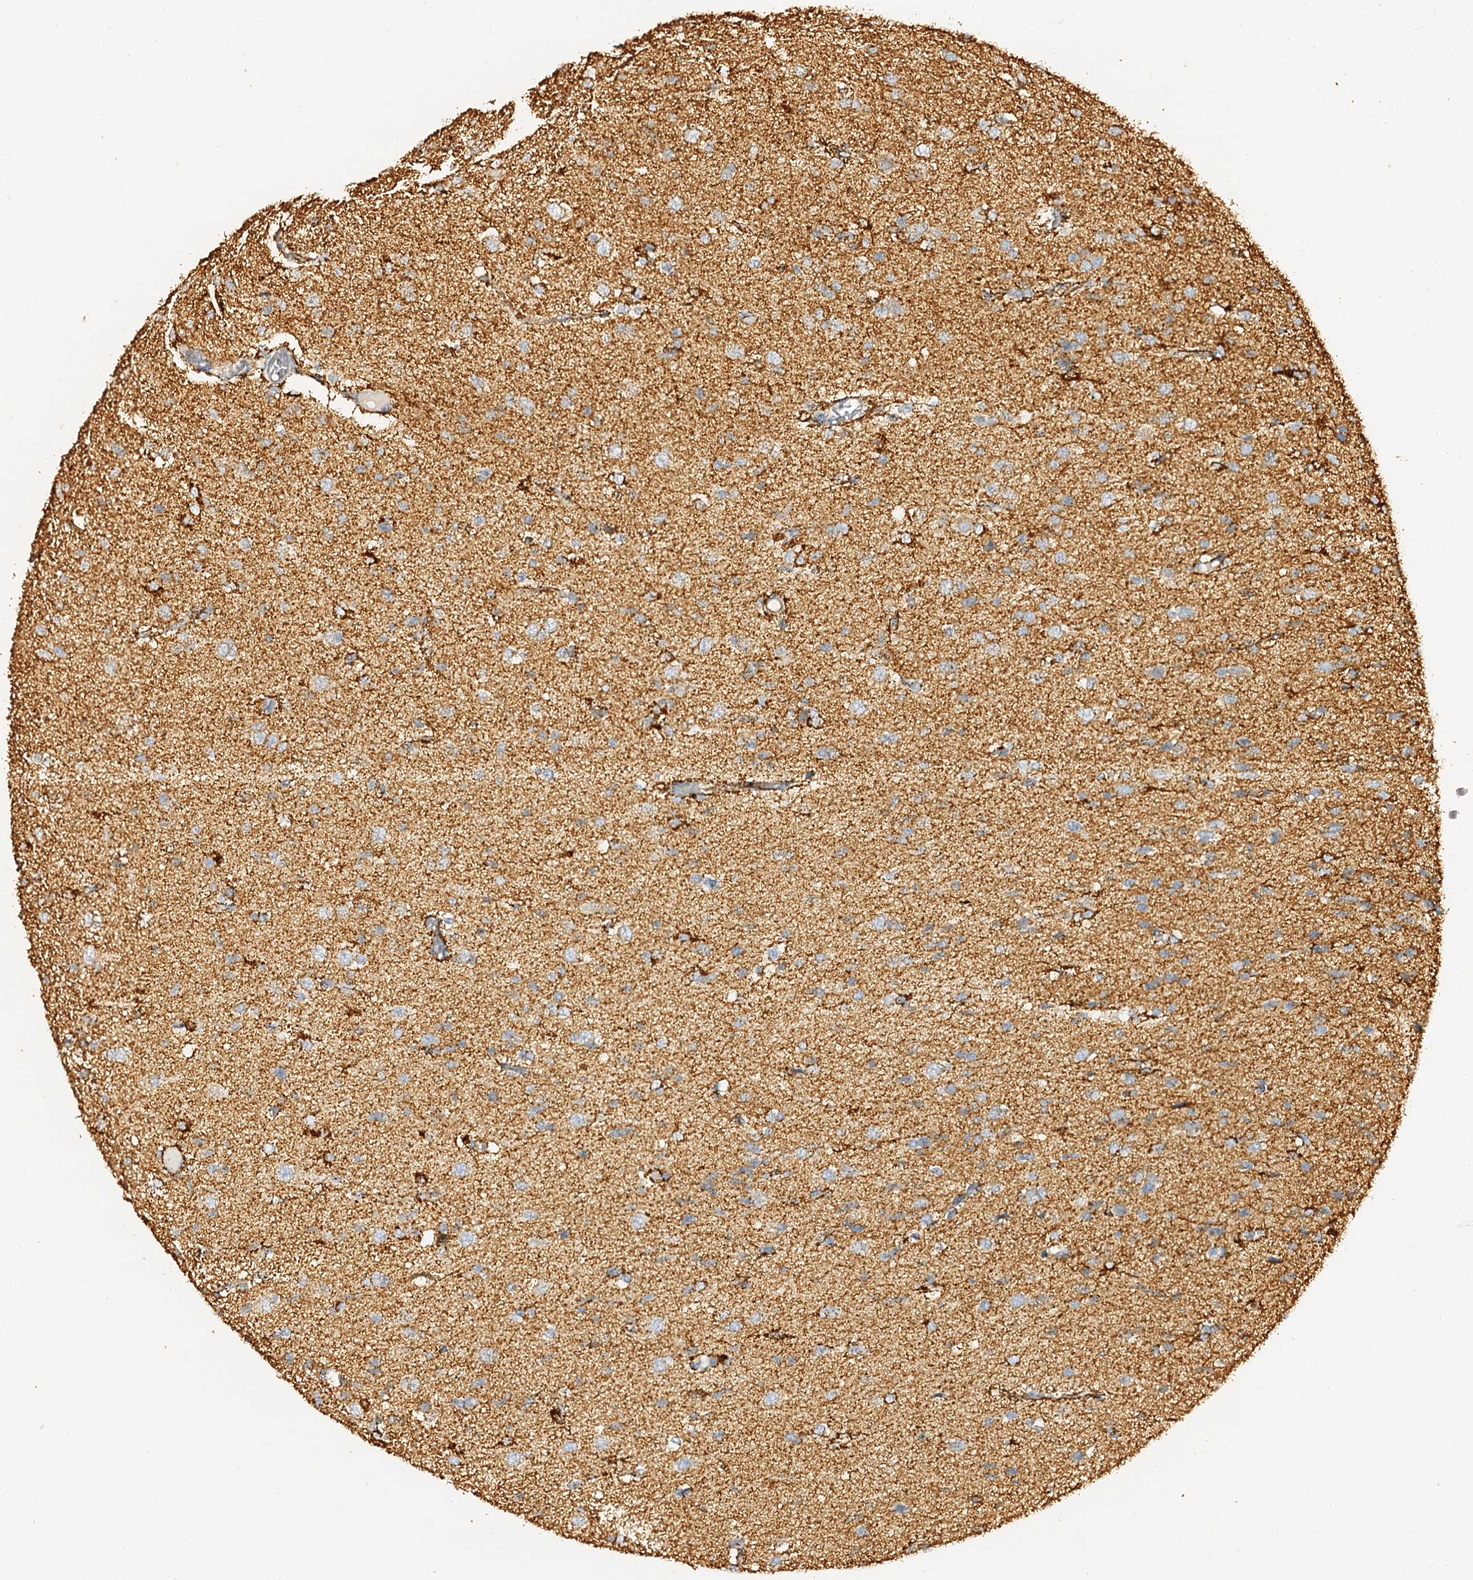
{"staining": {"intensity": "moderate", "quantity": "25%-75%", "location": "cytoplasmic/membranous"}, "tissue": "glioma", "cell_type": "Tumor cells", "image_type": "cancer", "snomed": [{"axis": "morphology", "description": "Glioma, malignant, High grade"}, {"axis": "topography", "description": "Brain"}], "caption": "A histopathology image of malignant glioma (high-grade) stained for a protein reveals moderate cytoplasmic/membranous brown staining in tumor cells.", "gene": "MAOB", "patient": {"sex": "female", "age": 59}}